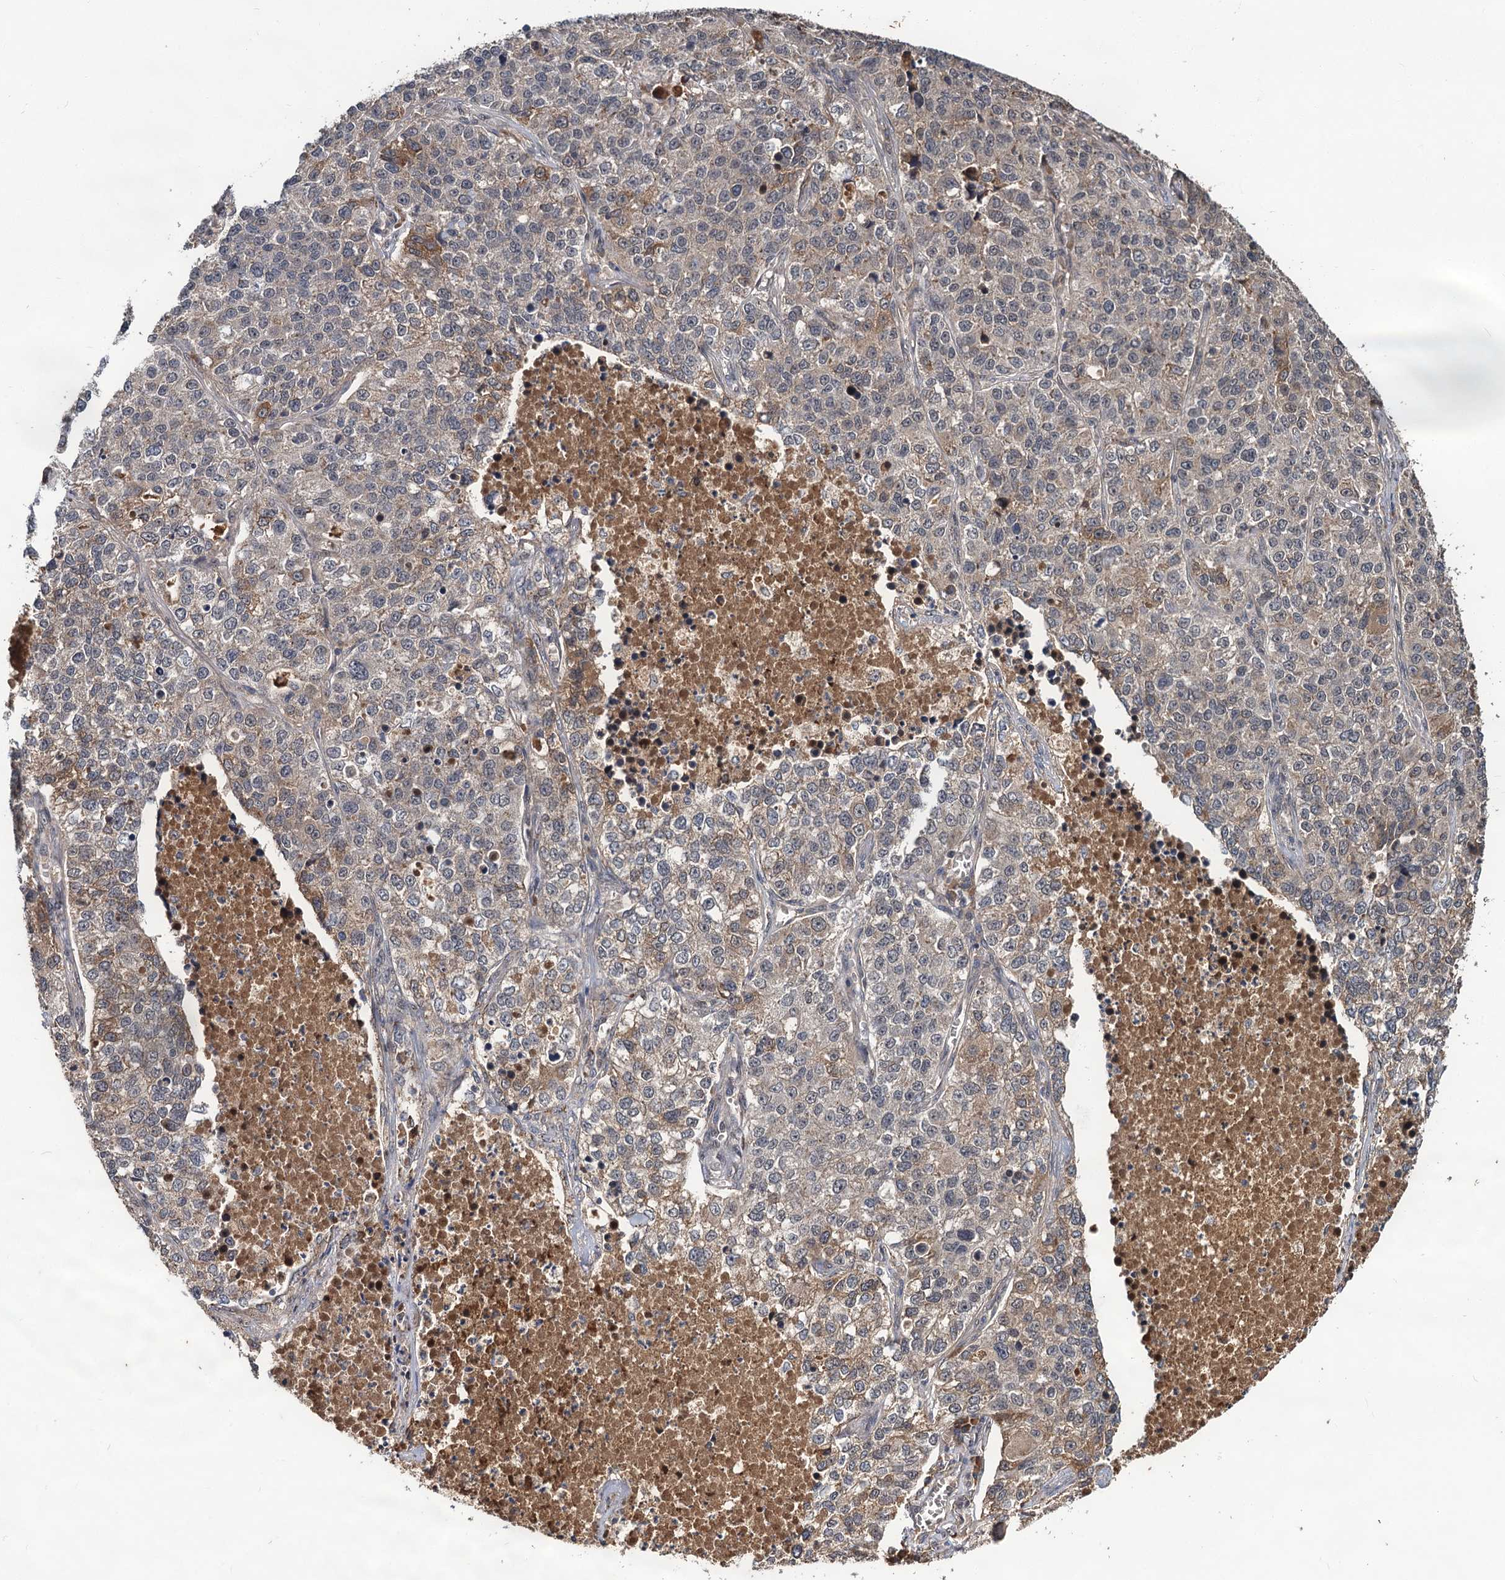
{"staining": {"intensity": "negative", "quantity": "none", "location": "none"}, "tissue": "lung cancer", "cell_type": "Tumor cells", "image_type": "cancer", "snomed": [{"axis": "morphology", "description": "Adenocarcinoma, NOS"}, {"axis": "topography", "description": "Lung"}], "caption": "Lung cancer (adenocarcinoma) stained for a protein using IHC demonstrates no staining tumor cells.", "gene": "MBD6", "patient": {"sex": "male", "age": 49}}